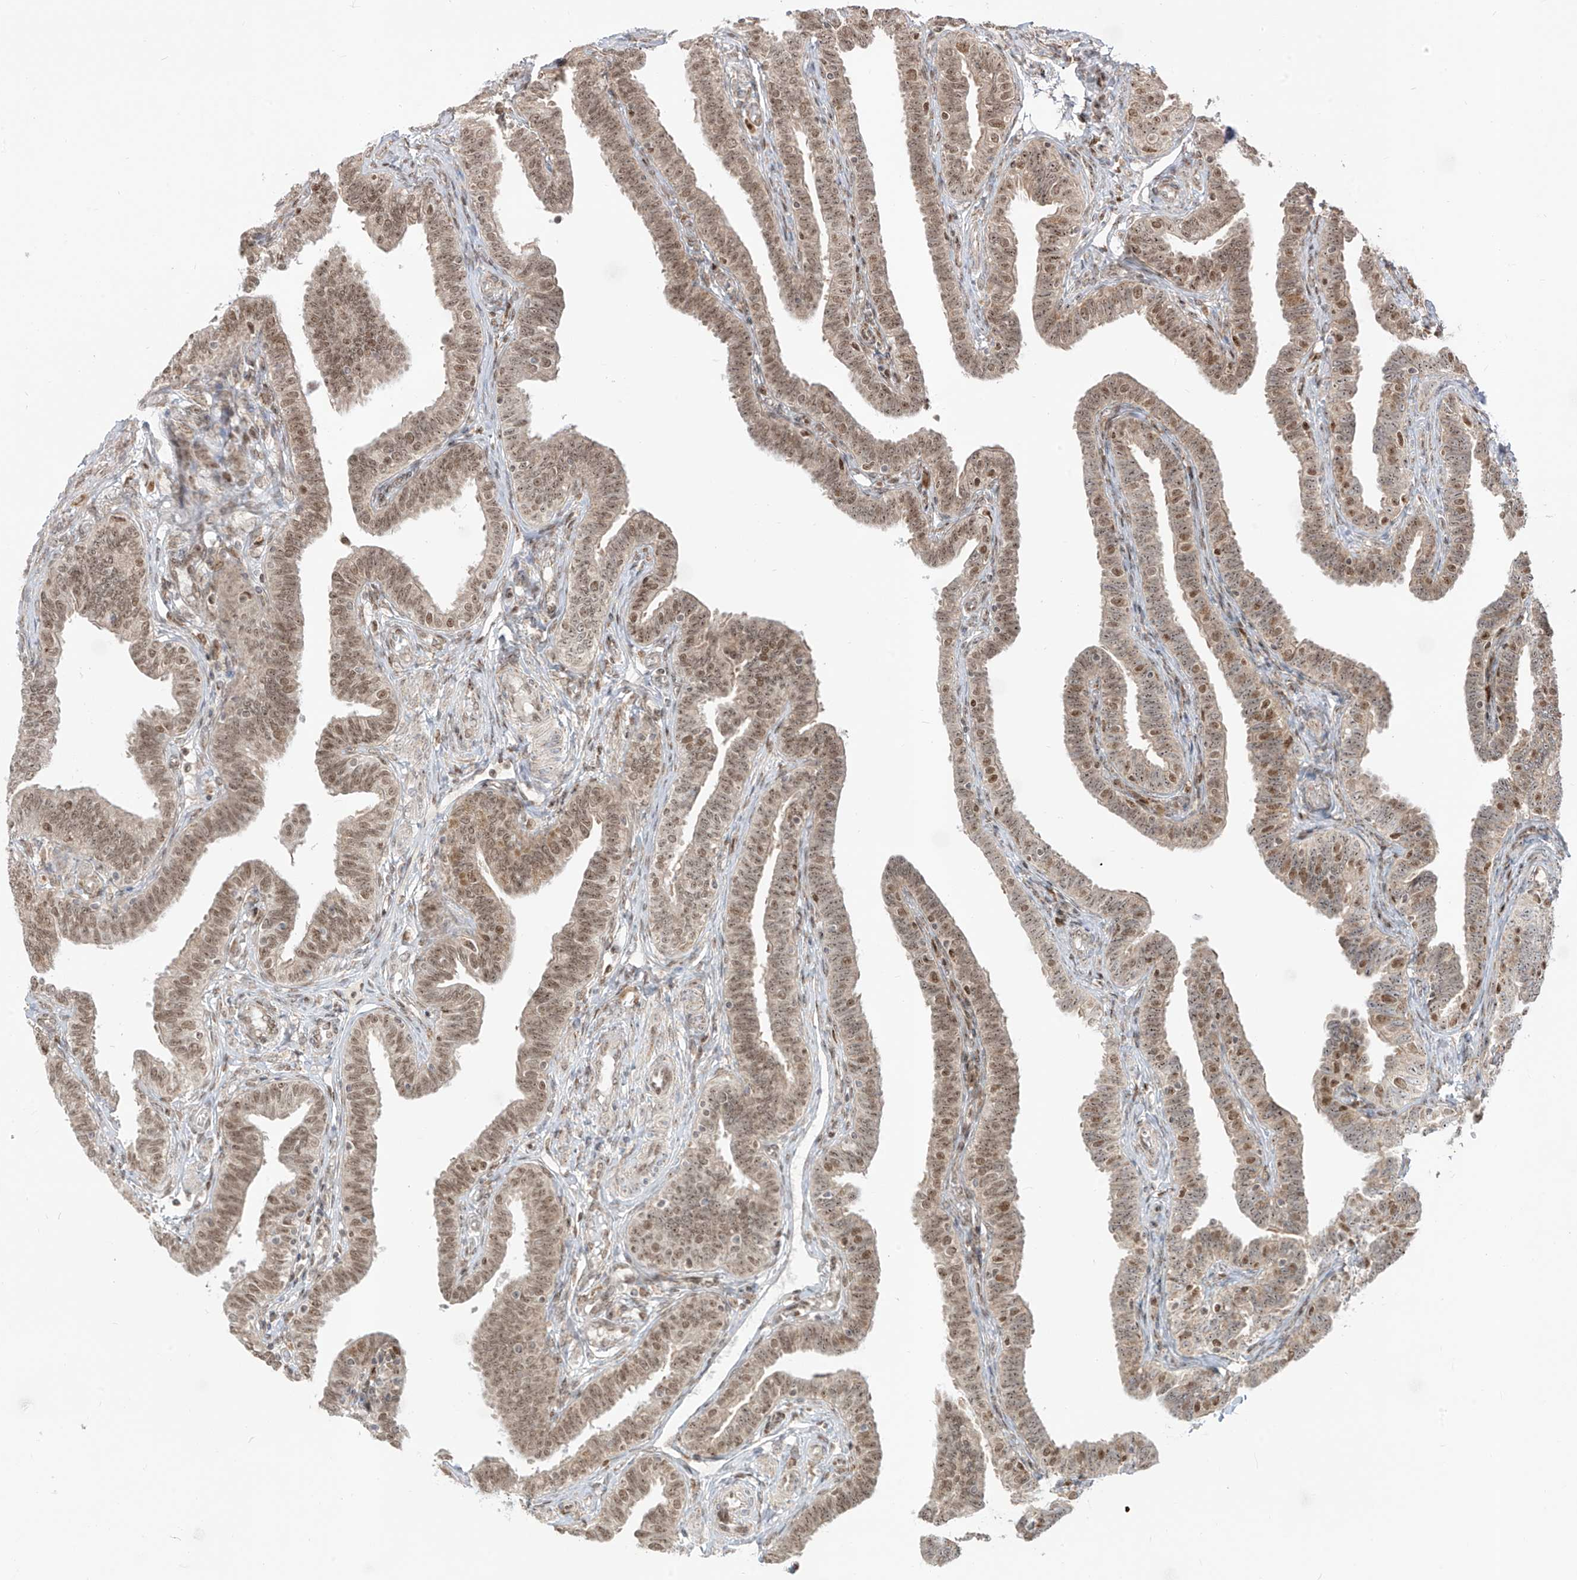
{"staining": {"intensity": "moderate", "quantity": ">75%", "location": "cytoplasmic/membranous,nuclear"}, "tissue": "fallopian tube", "cell_type": "Glandular cells", "image_type": "normal", "snomed": [{"axis": "morphology", "description": "Normal tissue, NOS"}, {"axis": "topography", "description": "Fallopian tube"}], "caption": "About >75% of glandular cells in unremarkable fallopian tube demonstrate moderate cytoplasmic/membranous,nuclear protein expression as visualized by brown immunohistochemical staining.", "gene": "ZBTB8A", "patient": {"sex": "female", "age": 39}}